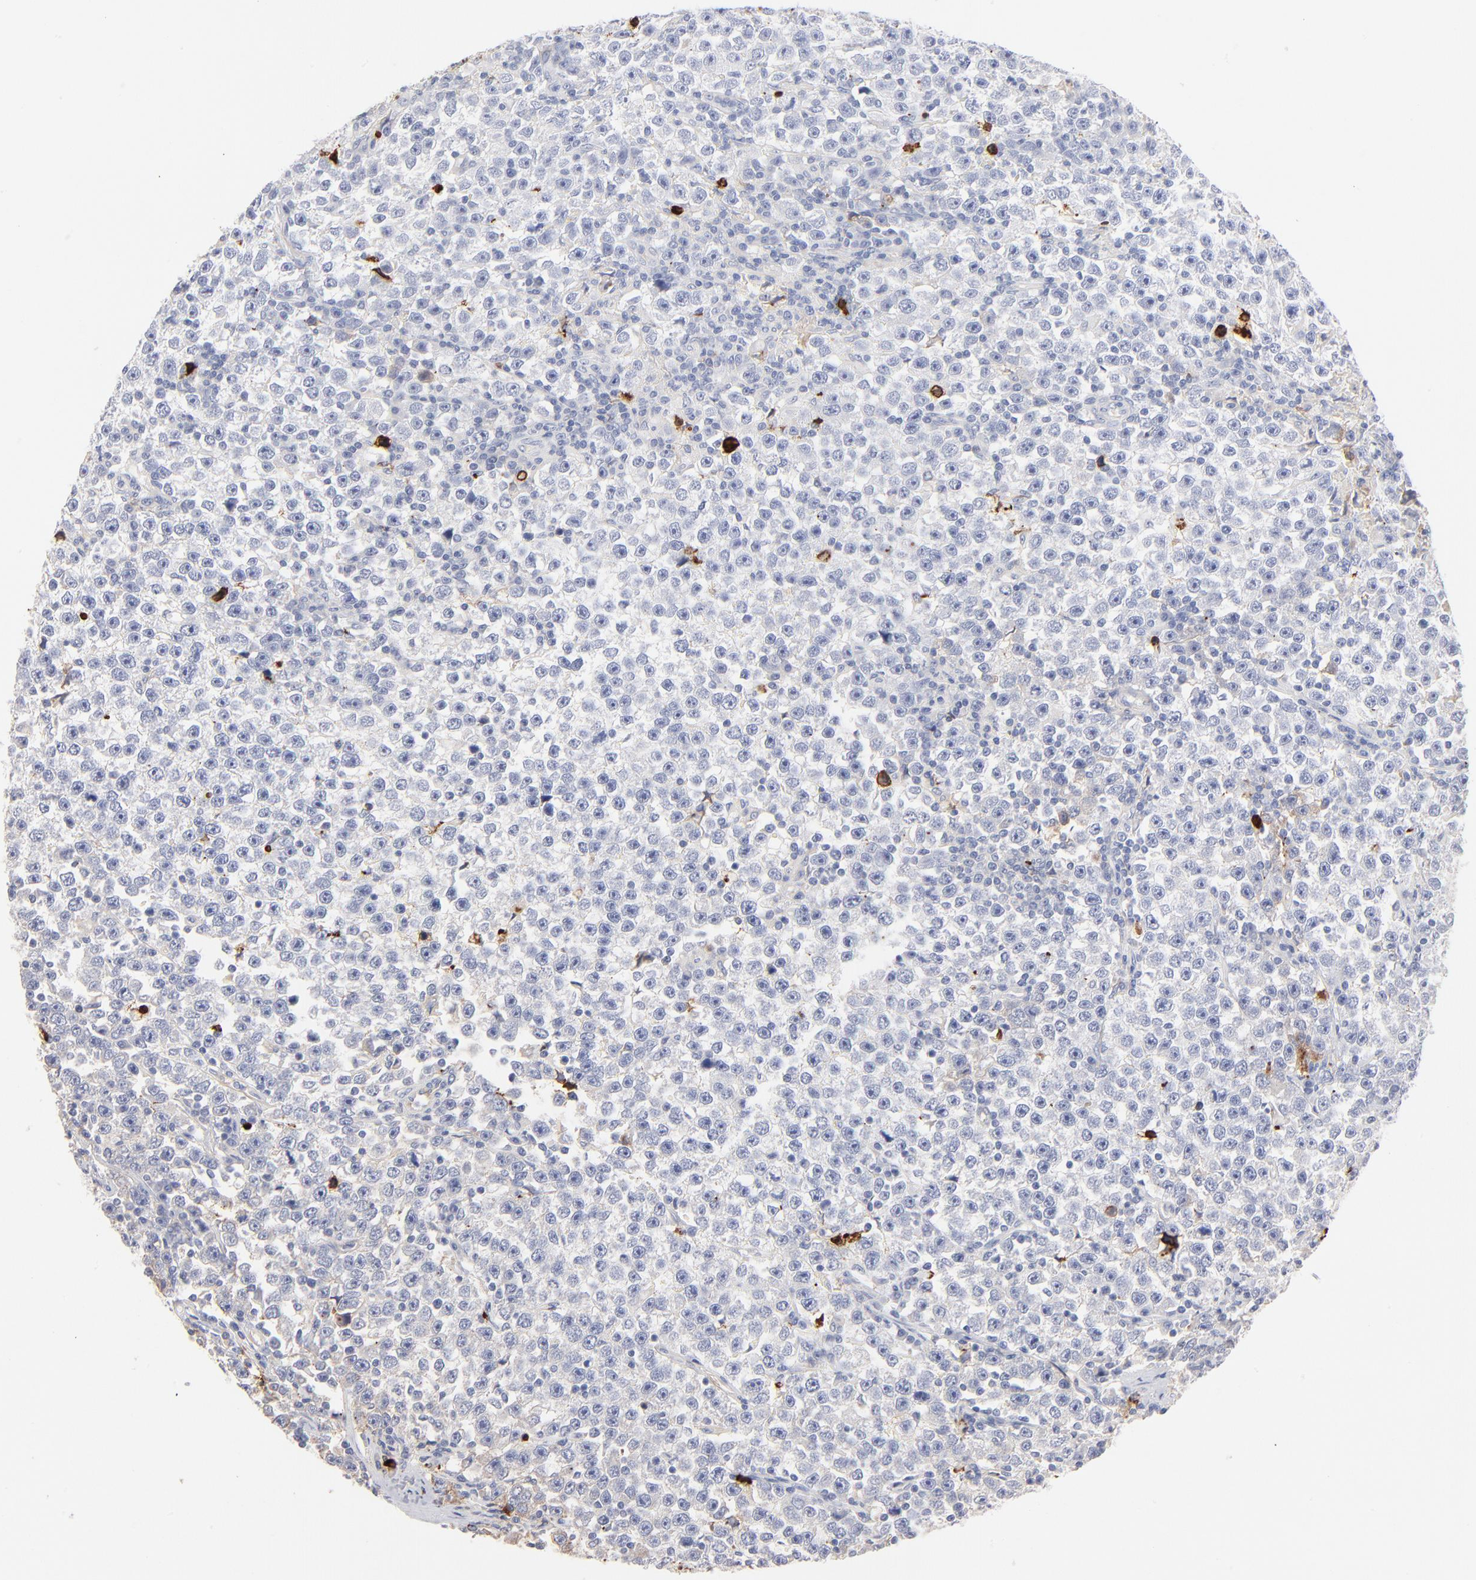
{"staining": {"intensity": "negative", "quantity": "none", "location": "none"}, "tissue": "testis cancer", "cell_type": "Tumor cells", "image_type": "cancer", "snomed": [{"axis": "morphology", "description": "Seminoma, NOS"}, {"axis": "topography", "description": "Testis"}], "caption": "This is a histopathology image of immunohistochemistry staining of testis cancer, which shows no staining in tumor cells. (DAB IHC with hematoxylin counter stain).", "gene": "APOH", "patient": {"sex": "male", "age": 43}}